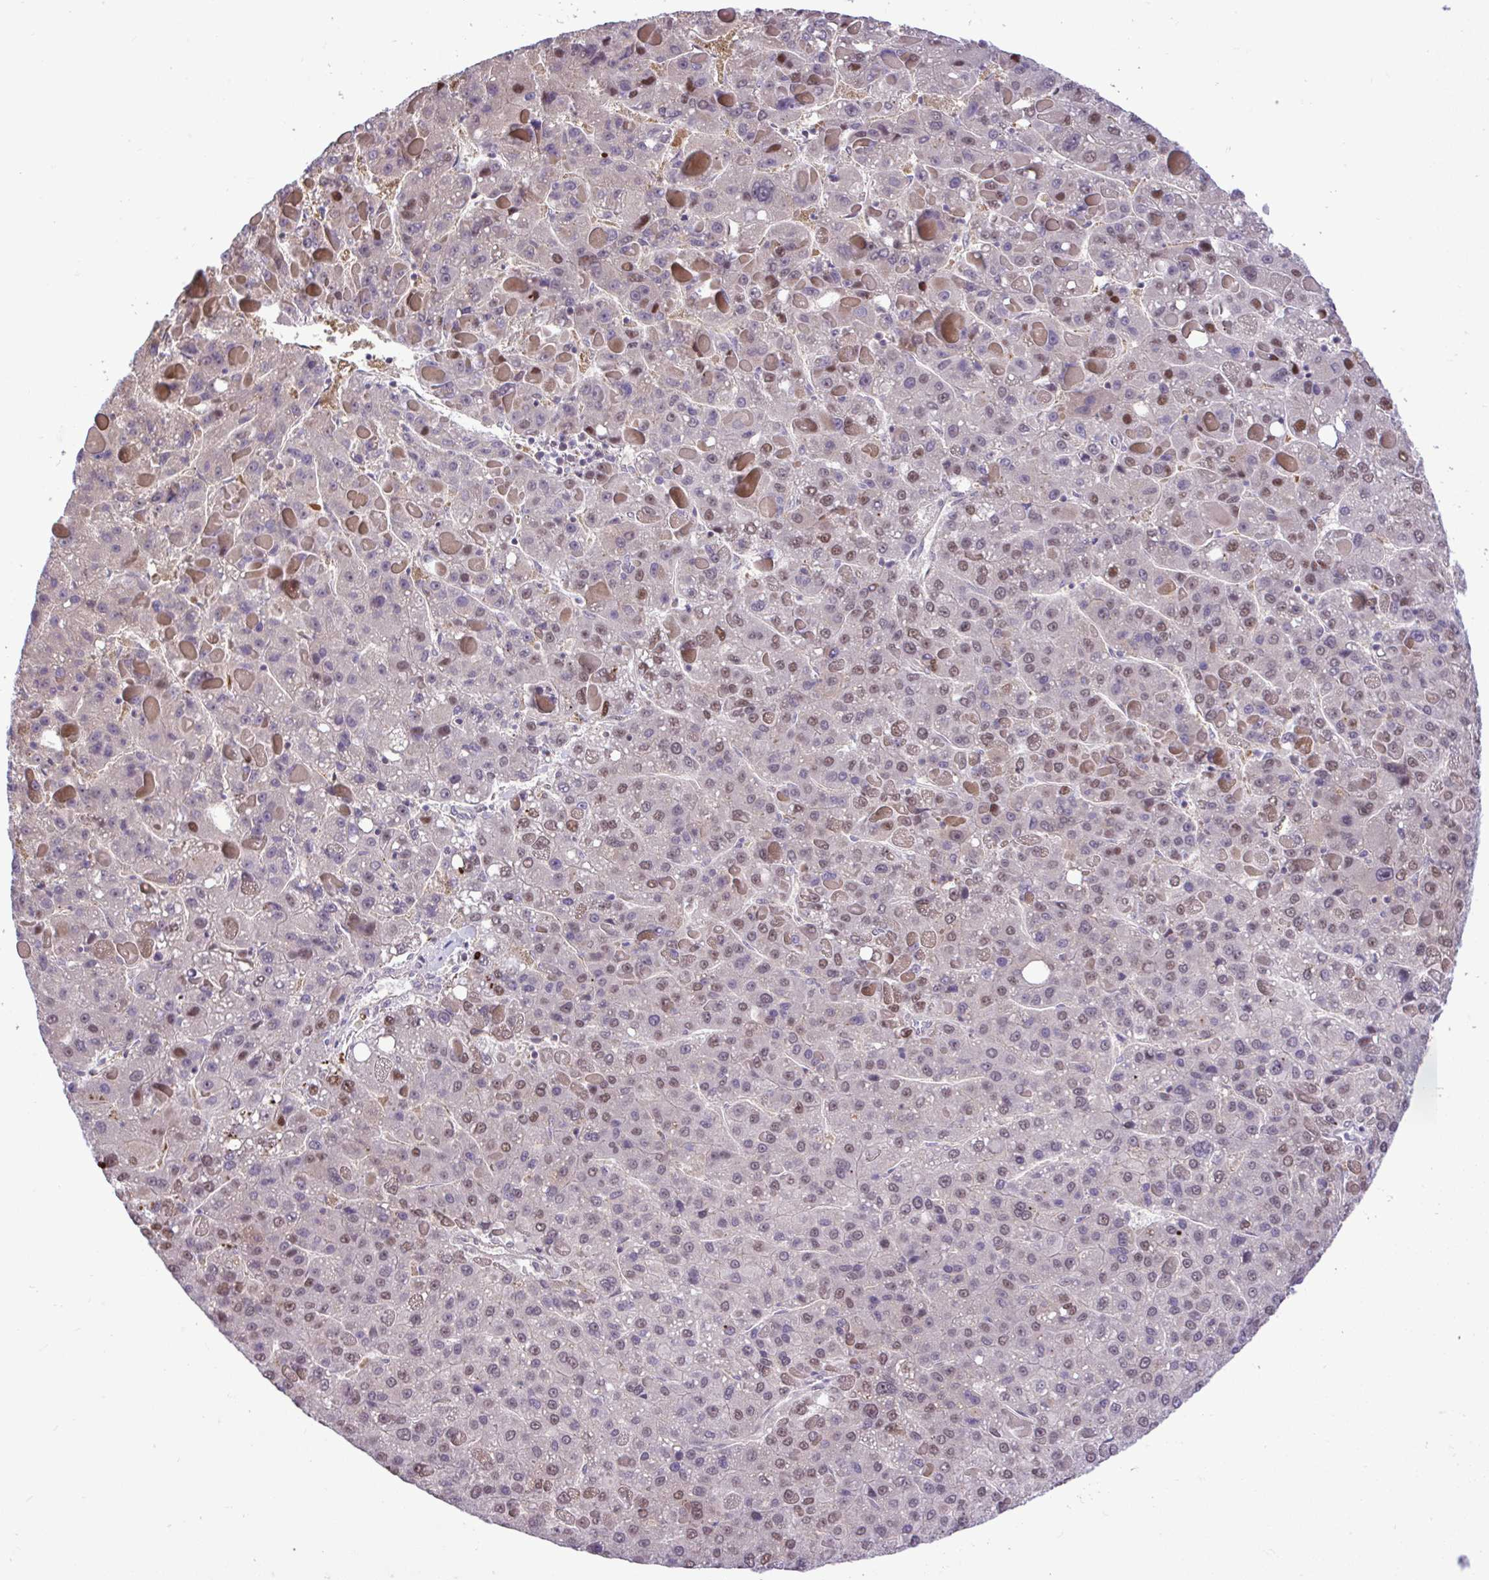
{"staining": {"intensity": "weak", "quantity": "<25%", "location": "nuclear"}, "tissue": "liver cancer", "cell_type": "Tumor cells", "image_type": "cancer", "snomed": [{"axis": "morphology", "description": "Carcinoma, Hepatocellular, NOS"}, {"axis": "topography", "description": "Liver"}], "caption": "Immunohistochemical staining of human hepatocellular carcinoma (liver) shows no significant staining in tumor cells.", "gene": "GLIS3", "patient": {"sex": "female", "age": 82}}